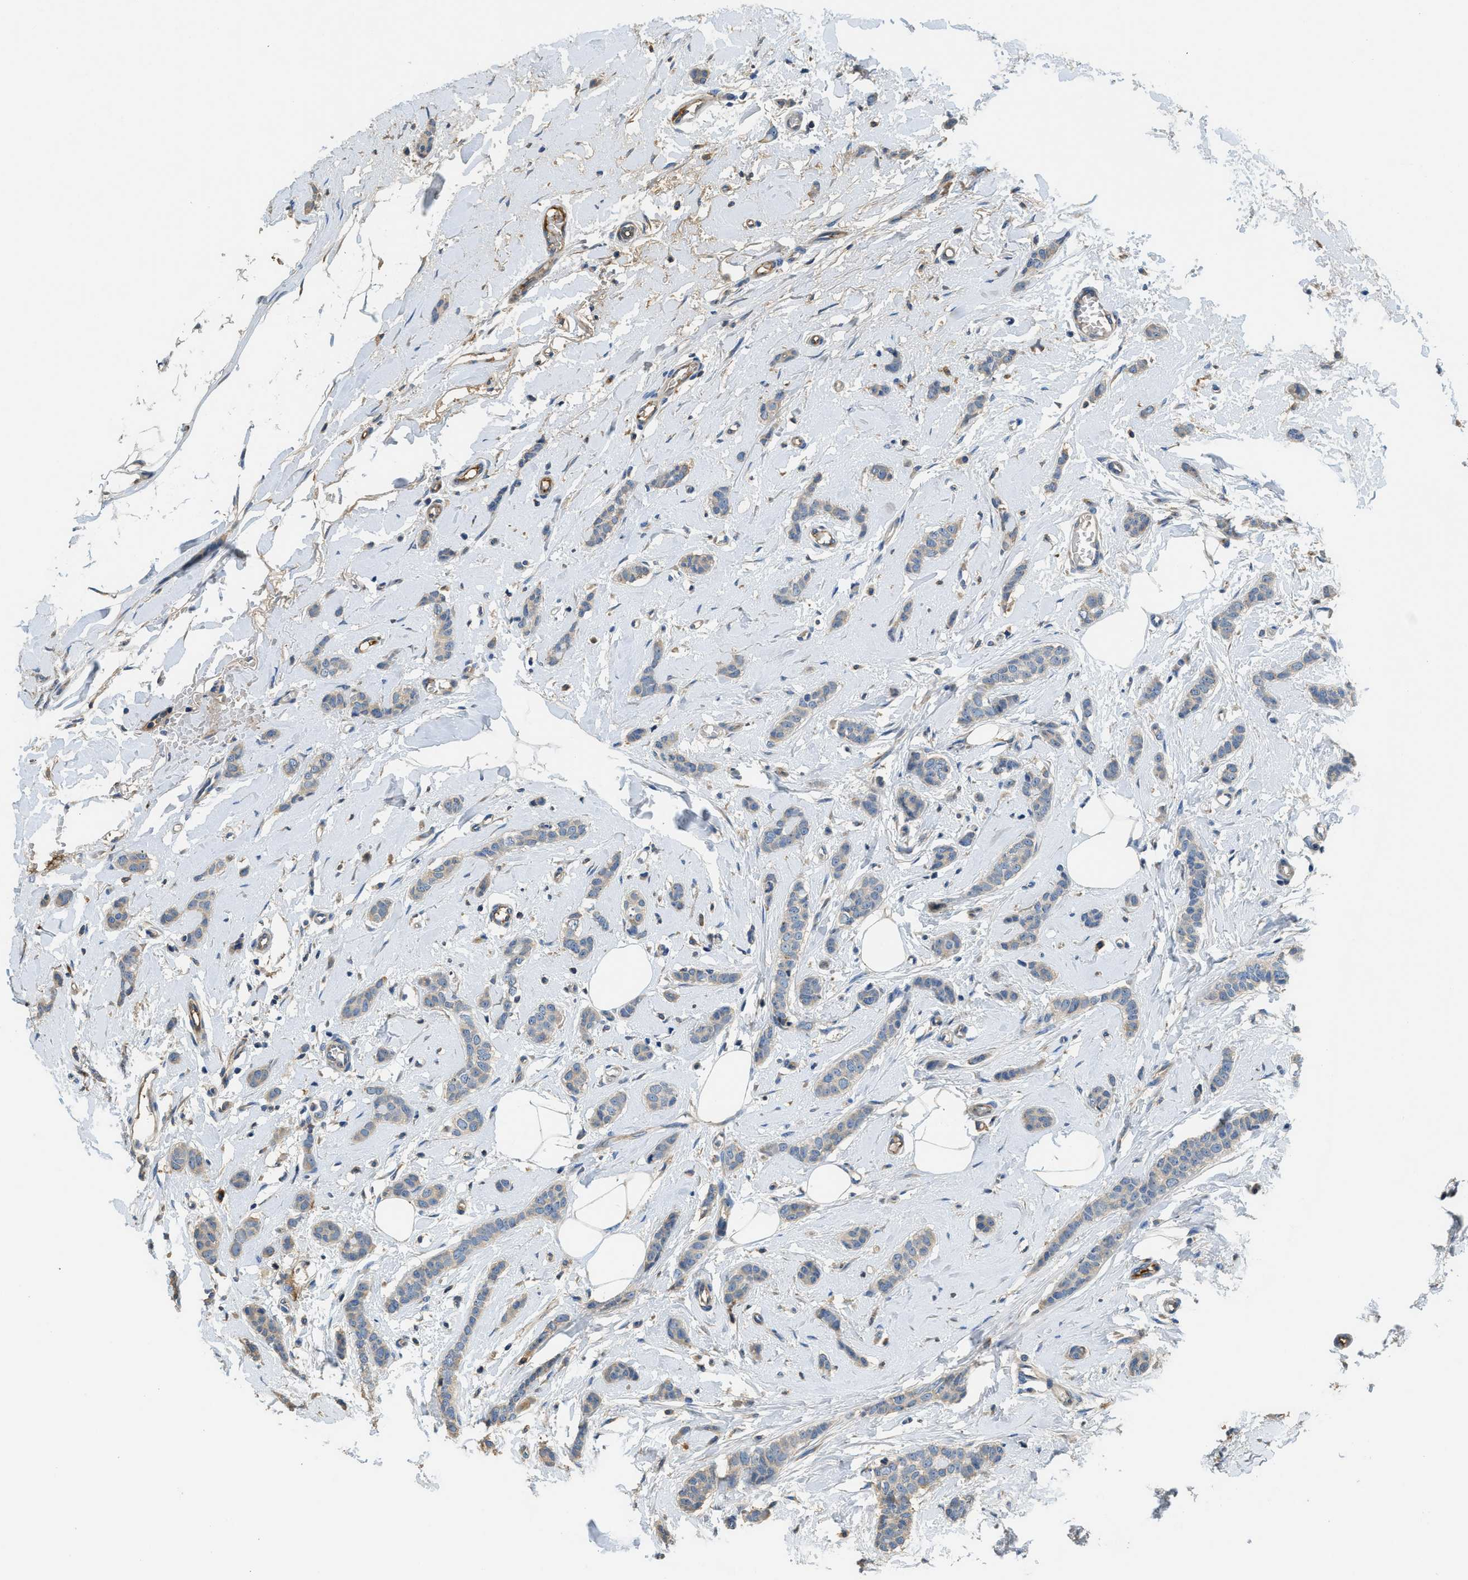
{"staining": {"intensity": "negative", "quantity": "none", "location": "none"}, "tissue": "breast cancer", "cell_type": "Tumor cells", "image_type": "cancer", "snomed": [{"axis": "morphology", "description": "Lobular carcinoma"}, {"axis": "topography", "description": "Skin"}, {"axis": "topography", "description": "Breast"}], "caption": "Histopathology image shows no significant protein staining in tumor cells of breast cancer. Brightfield microscopy of IHC stained with DAB (brown) and hematoxylin (blue), captured at high magnification.", "gene": "RIPK2", "patient": {"sex": "female", "age": 46}}